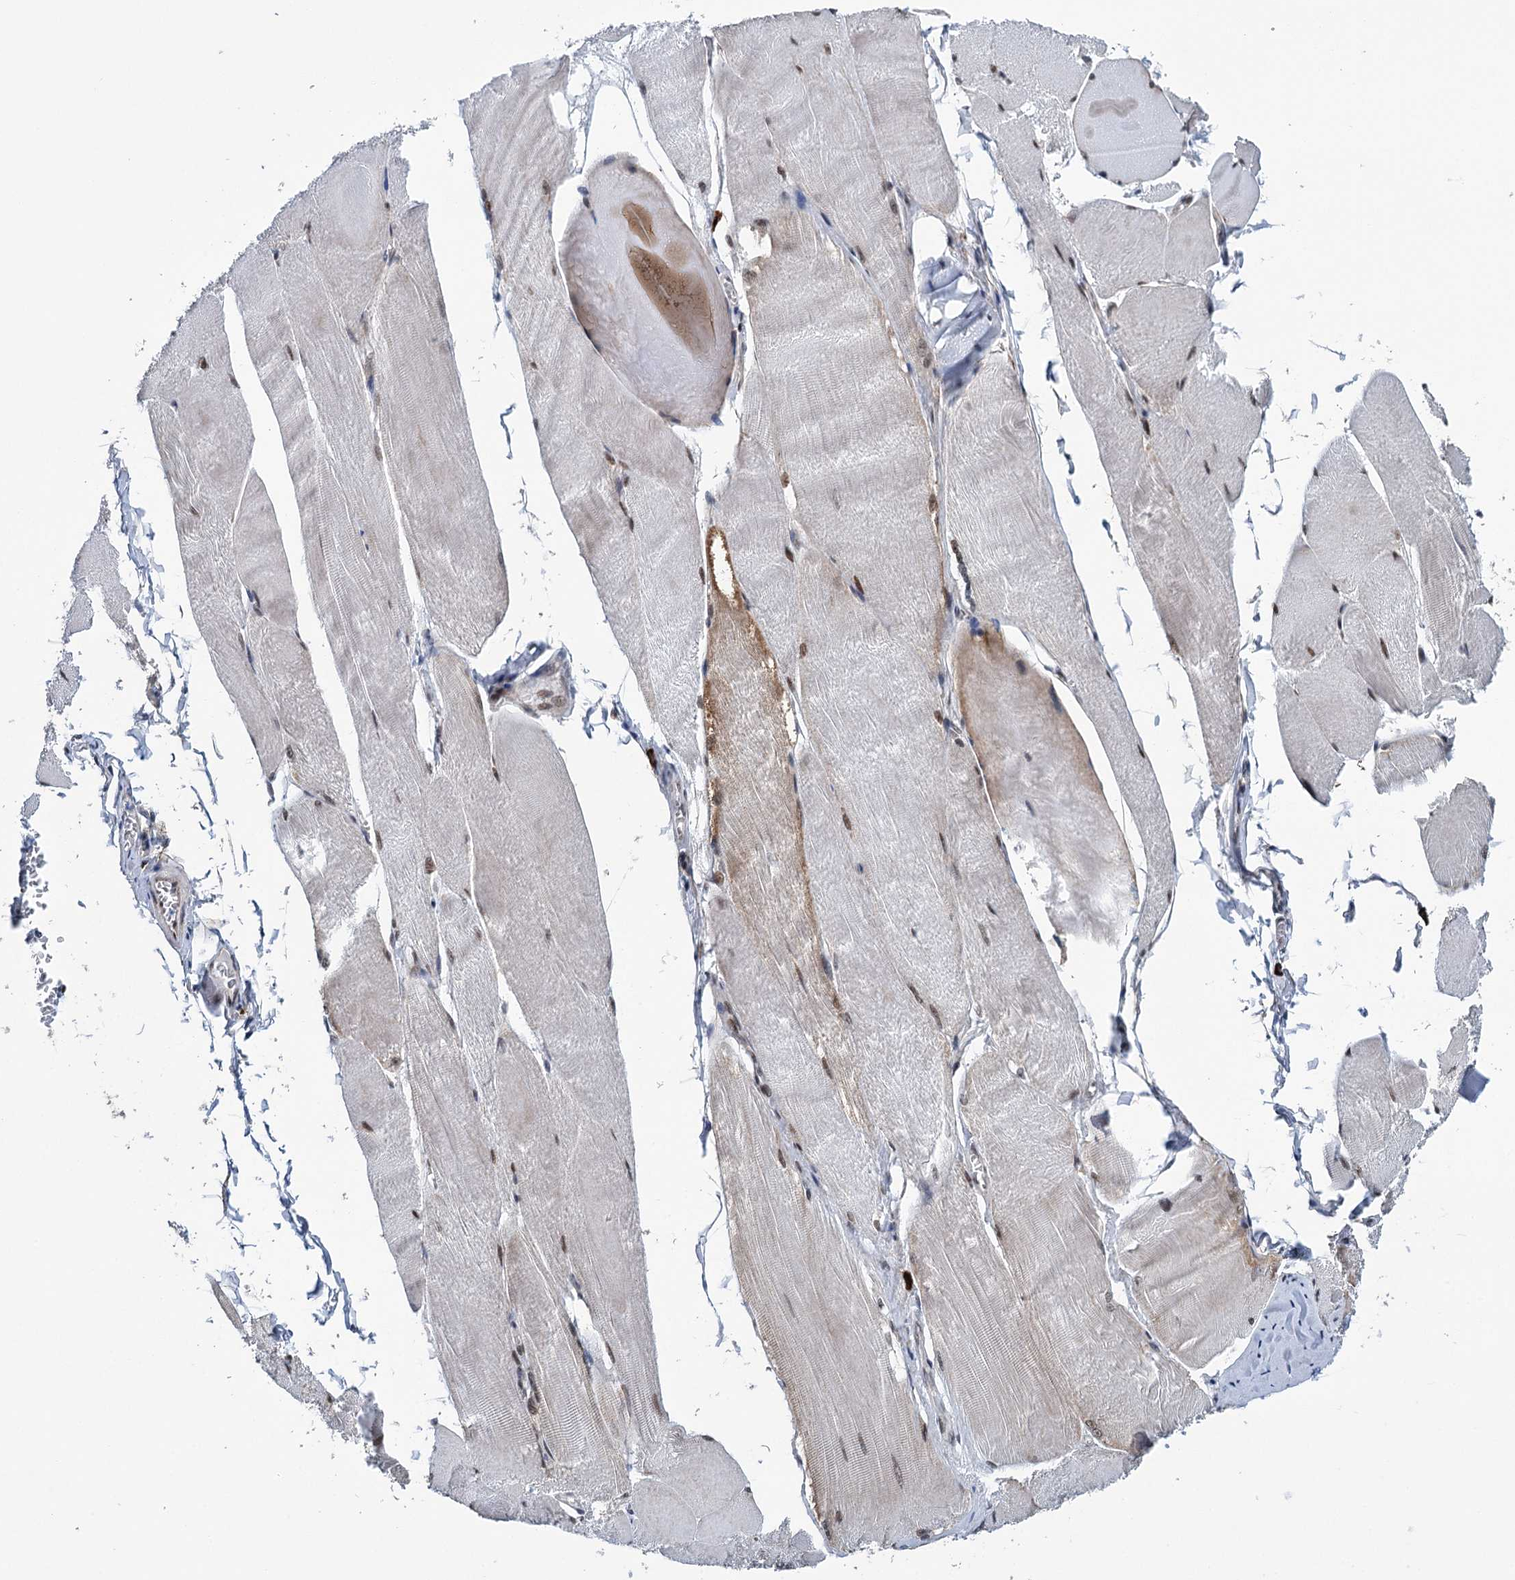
{"staining": {"intensity": "moderate", "quantity": ">75%", "location": "nuclear"}, "tissue": "skeletal muscle", "cell_type": "Myocytes", "image_type": "normal", "snomed": [{"axis": "morphology", "description": "Normal tissue, NOS"}, {"axis": "morphology", "description": "Basal cell carcinoma"}, {"axis": "topography", "description": "Skeletal muscle"}], "caption": "Brown immunohistochemical staining in benign skeletal muscle demonstrates moderate nuclear staining in about >75% of myocytes.", "gene": "MORN3", "patient": {"sex": "female", "age": 64}}